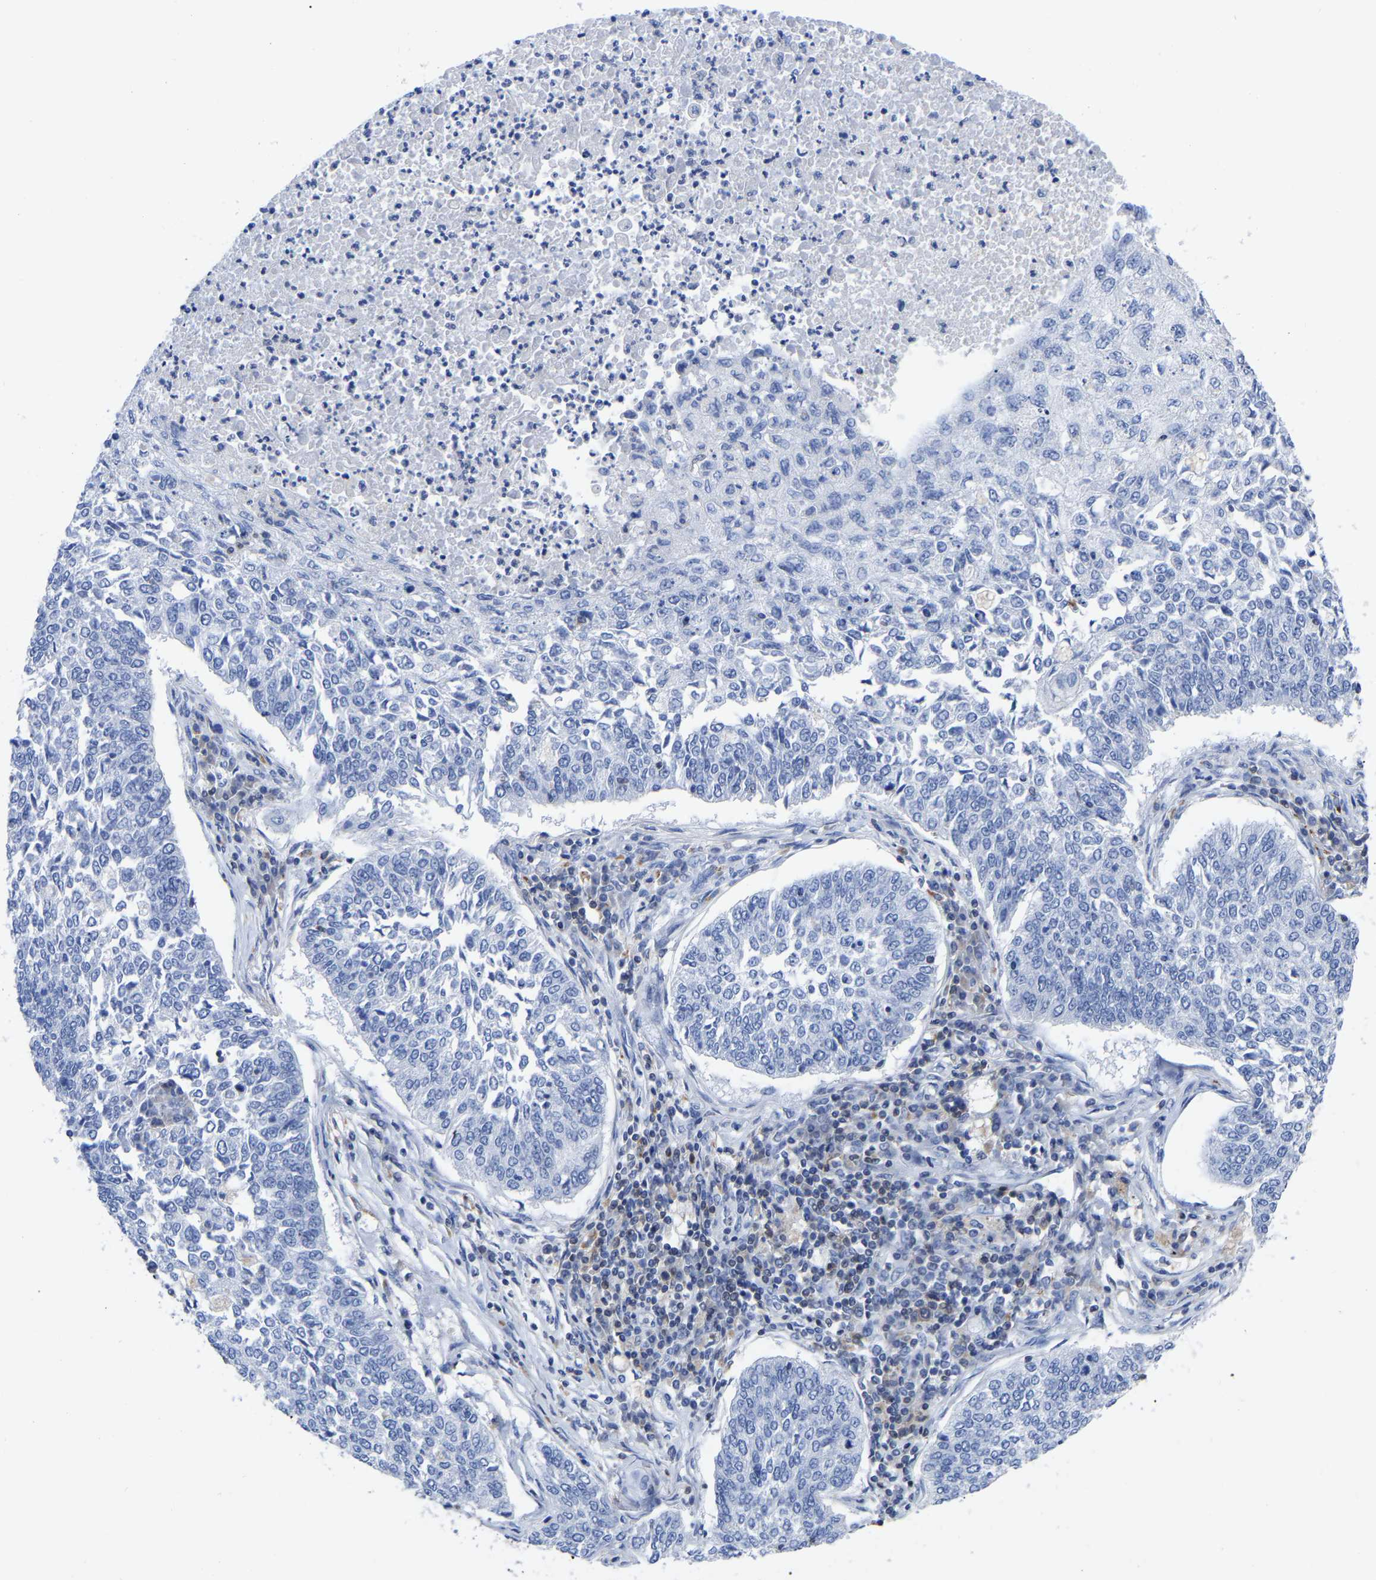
{"staining": {"intensity": "negative", "quantity": "none", "location": "none"}, "tissue": "lung cancer", "cell_type": "Tumor cells", "image_type": "cancer", "snomed": [{"axis": "morphology", "description": "Normal tissue, NOS"}, {"axis": "morphology", "description": "Squamous cell carcinoma, NOS"}, {"axis": "topography", "description": "Cartilage tissue"}, {"axis": "topography", "description": "Bronchus"}, {"axis": "topography", "description": "Lung"}], "caption": "An image of lung cancer (squamous cell carcinoma) stained for a protein reveals no brown staining in tumor cells.", "gene": "PTPN7", "patient": {"sex": "female", "age": 49}}